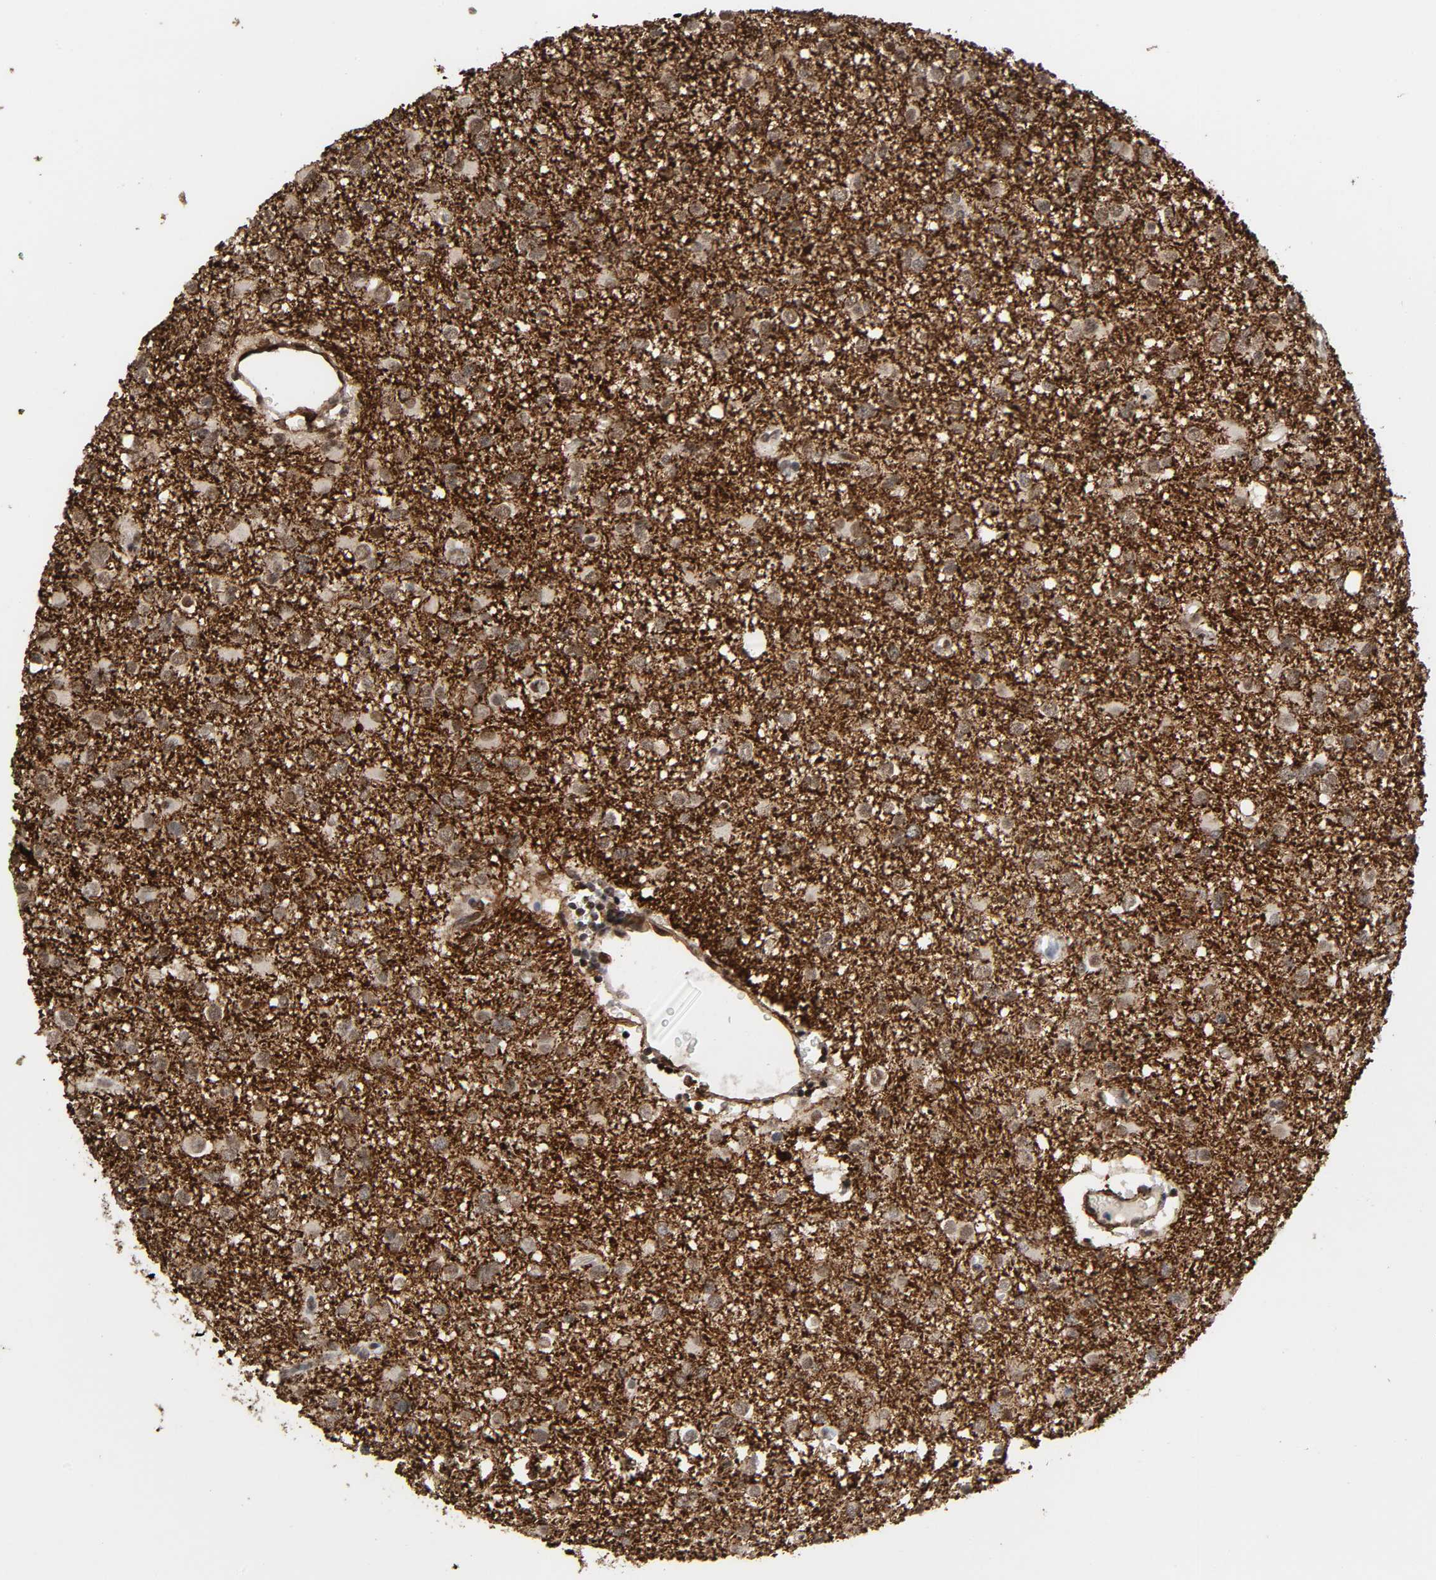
{"staining": {"intensity": "weak", "quantity": ">75%", "location": "cytoplasmic/membranous,nuclear"}, "tissue": "glioma", "cell_type": "Tumor cells", "image_type": "cancer", "snomed": [{"axis": "morphology", "description": "Glioma, malignant, Low grade"}, {"axis": "topography", "description": "Brain"}], "caption": "Human malignant low-grade glioma stained with a brown dye shows weak cytoplasmic/membranous and nuclear positive expression in approximately >75% of tumor cells.", "gene": "AHNAK2", "patient": {"sex": "male", "age": 42}}